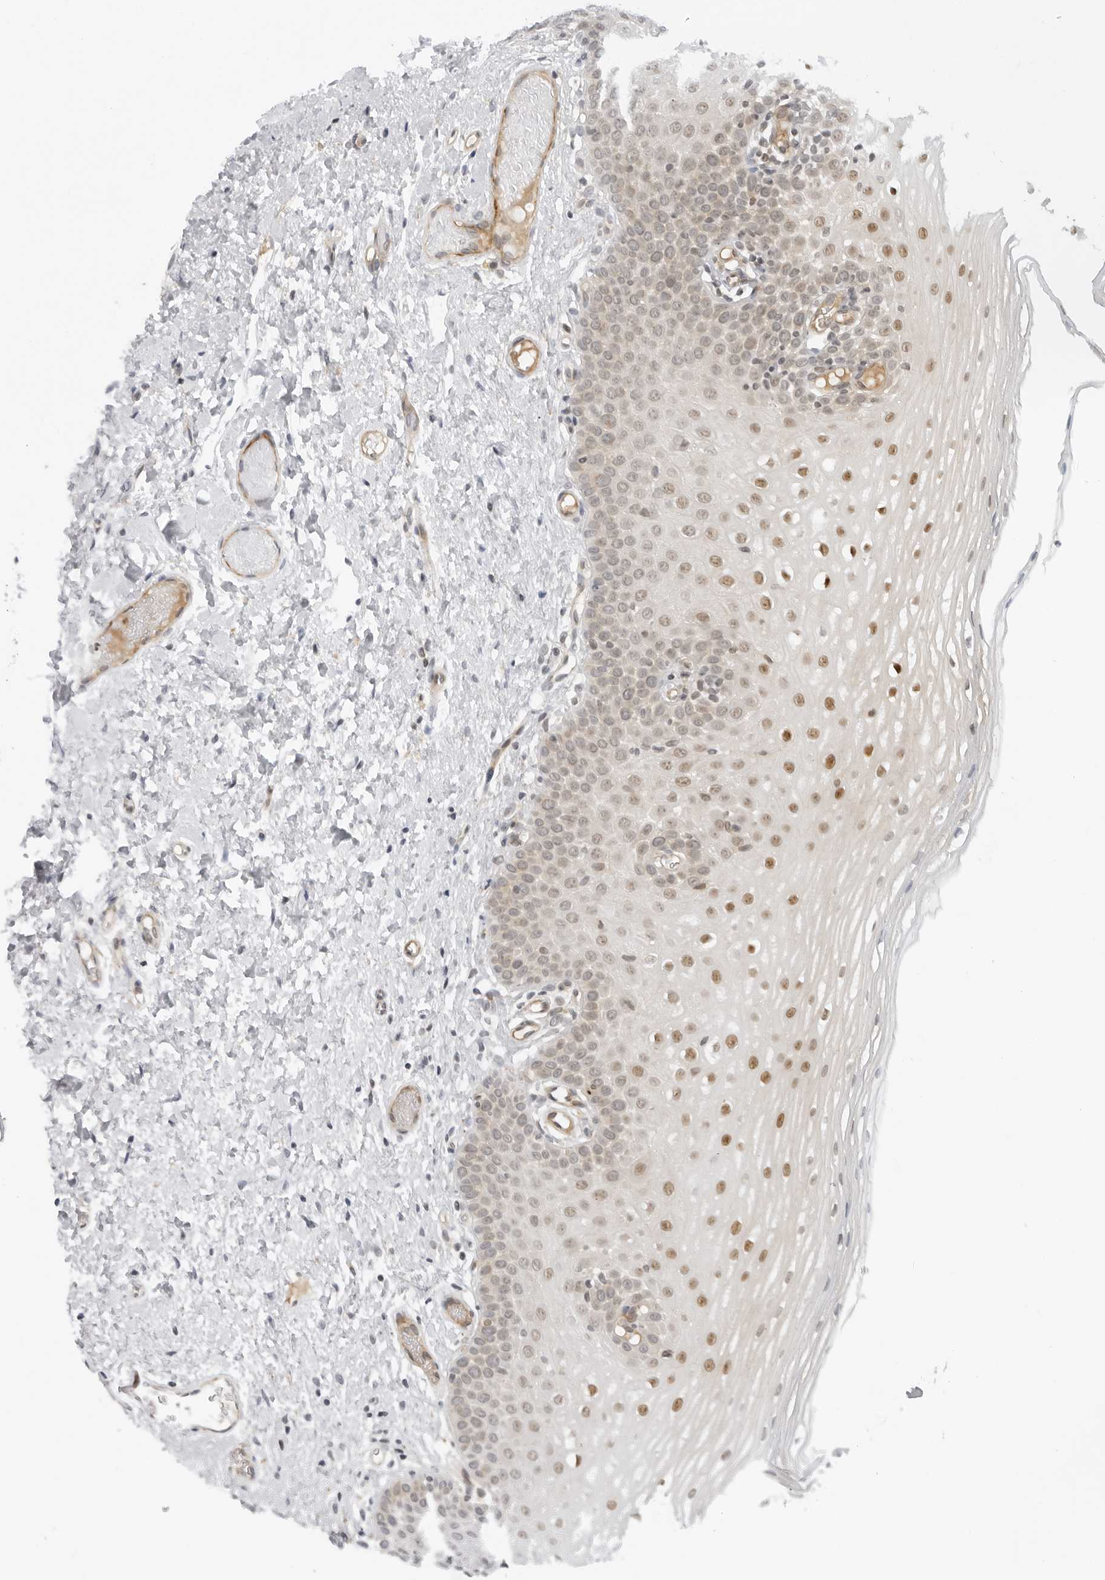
{"staining": {"intensity": "moderate", "quantity": "25%-75%", "location": "nuclear"}, "tissue": "oral mucosa", "cell_type": "Squamous epithelial cells", "image_type": "normal", "snomed": [{"axis": "morphology", "description": "Normal tissue, NOS"}, {"axis": "topography", "description": "Oral tissue"}], "caption": "Immunohistochemical staining of benign oral mucosa displays 25%-75% levels of moderate nuclear protein staining in approximately 25%-75% of squamous epithelial cells. The staining was performed using DAB (3,3'-diaminobenzidine) to visualize the protein expression in brown, while the nuclei were stained in blue with hematoxylin (Magnification: 20x).", "gene": "SUGCT", "patient": {"sex": "female", "age": 56}}